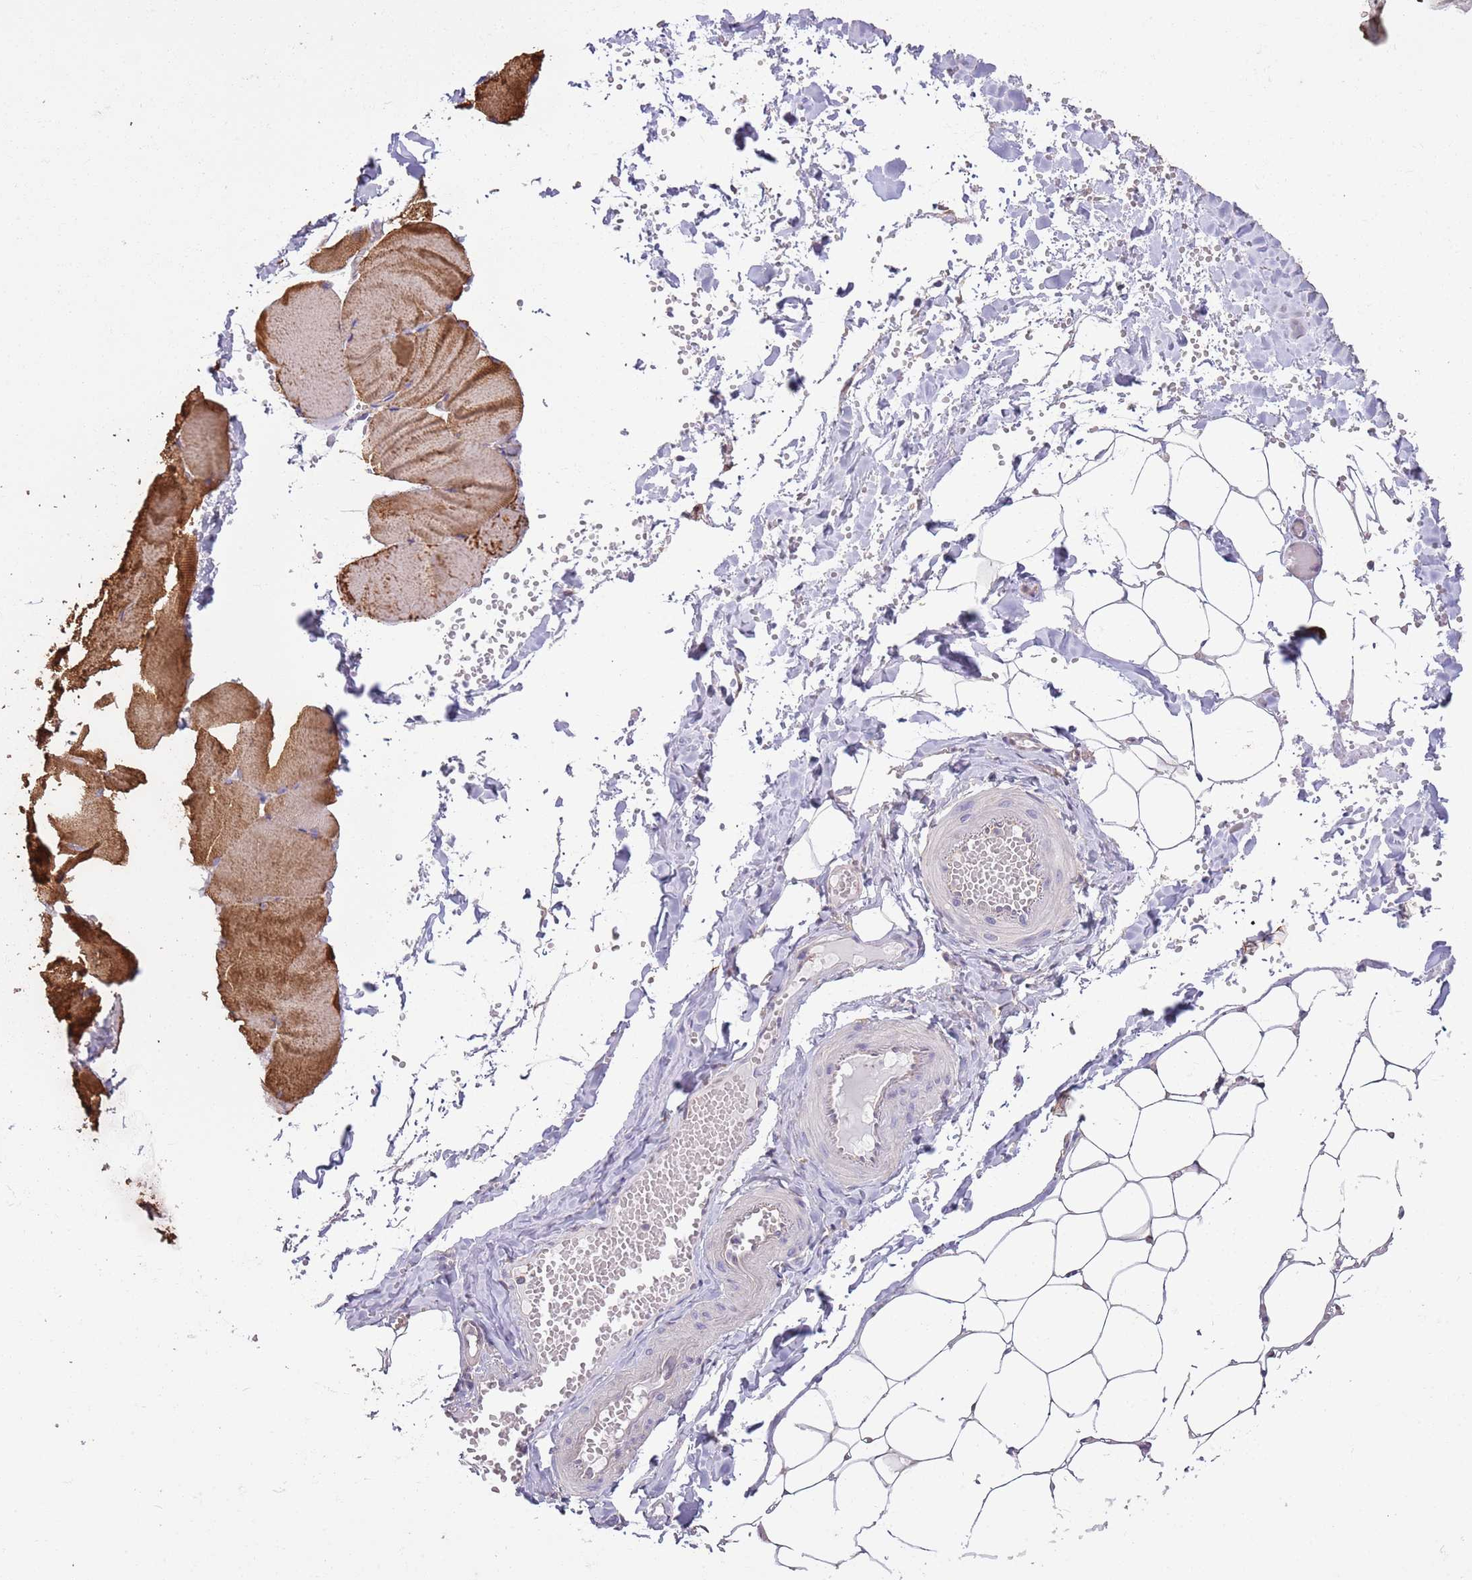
{"staining": {"intensity": "negative", "quantity": "none", "location": "none"}, "tissue": "adipose tissue", "cell_type": "Adipocytes", "image_type": "normal", "snomed": [{"axis": "morphology", "description": "Normal tissue, NOS"}, {"axis": "topography", "description": "Skeletal muscle"}, {"axis": "topography", "description": "Peripheral nerve tissue"}], "caption": "Image shows no protein expression in adipocytes of benign adipose tissue. (DAB (3,3'-diaminobenzidine) immunohistochemistry with hematoxylin counter stain).", "gene": "CAPN9", "patient": {"sex": "female", "age": 55}}